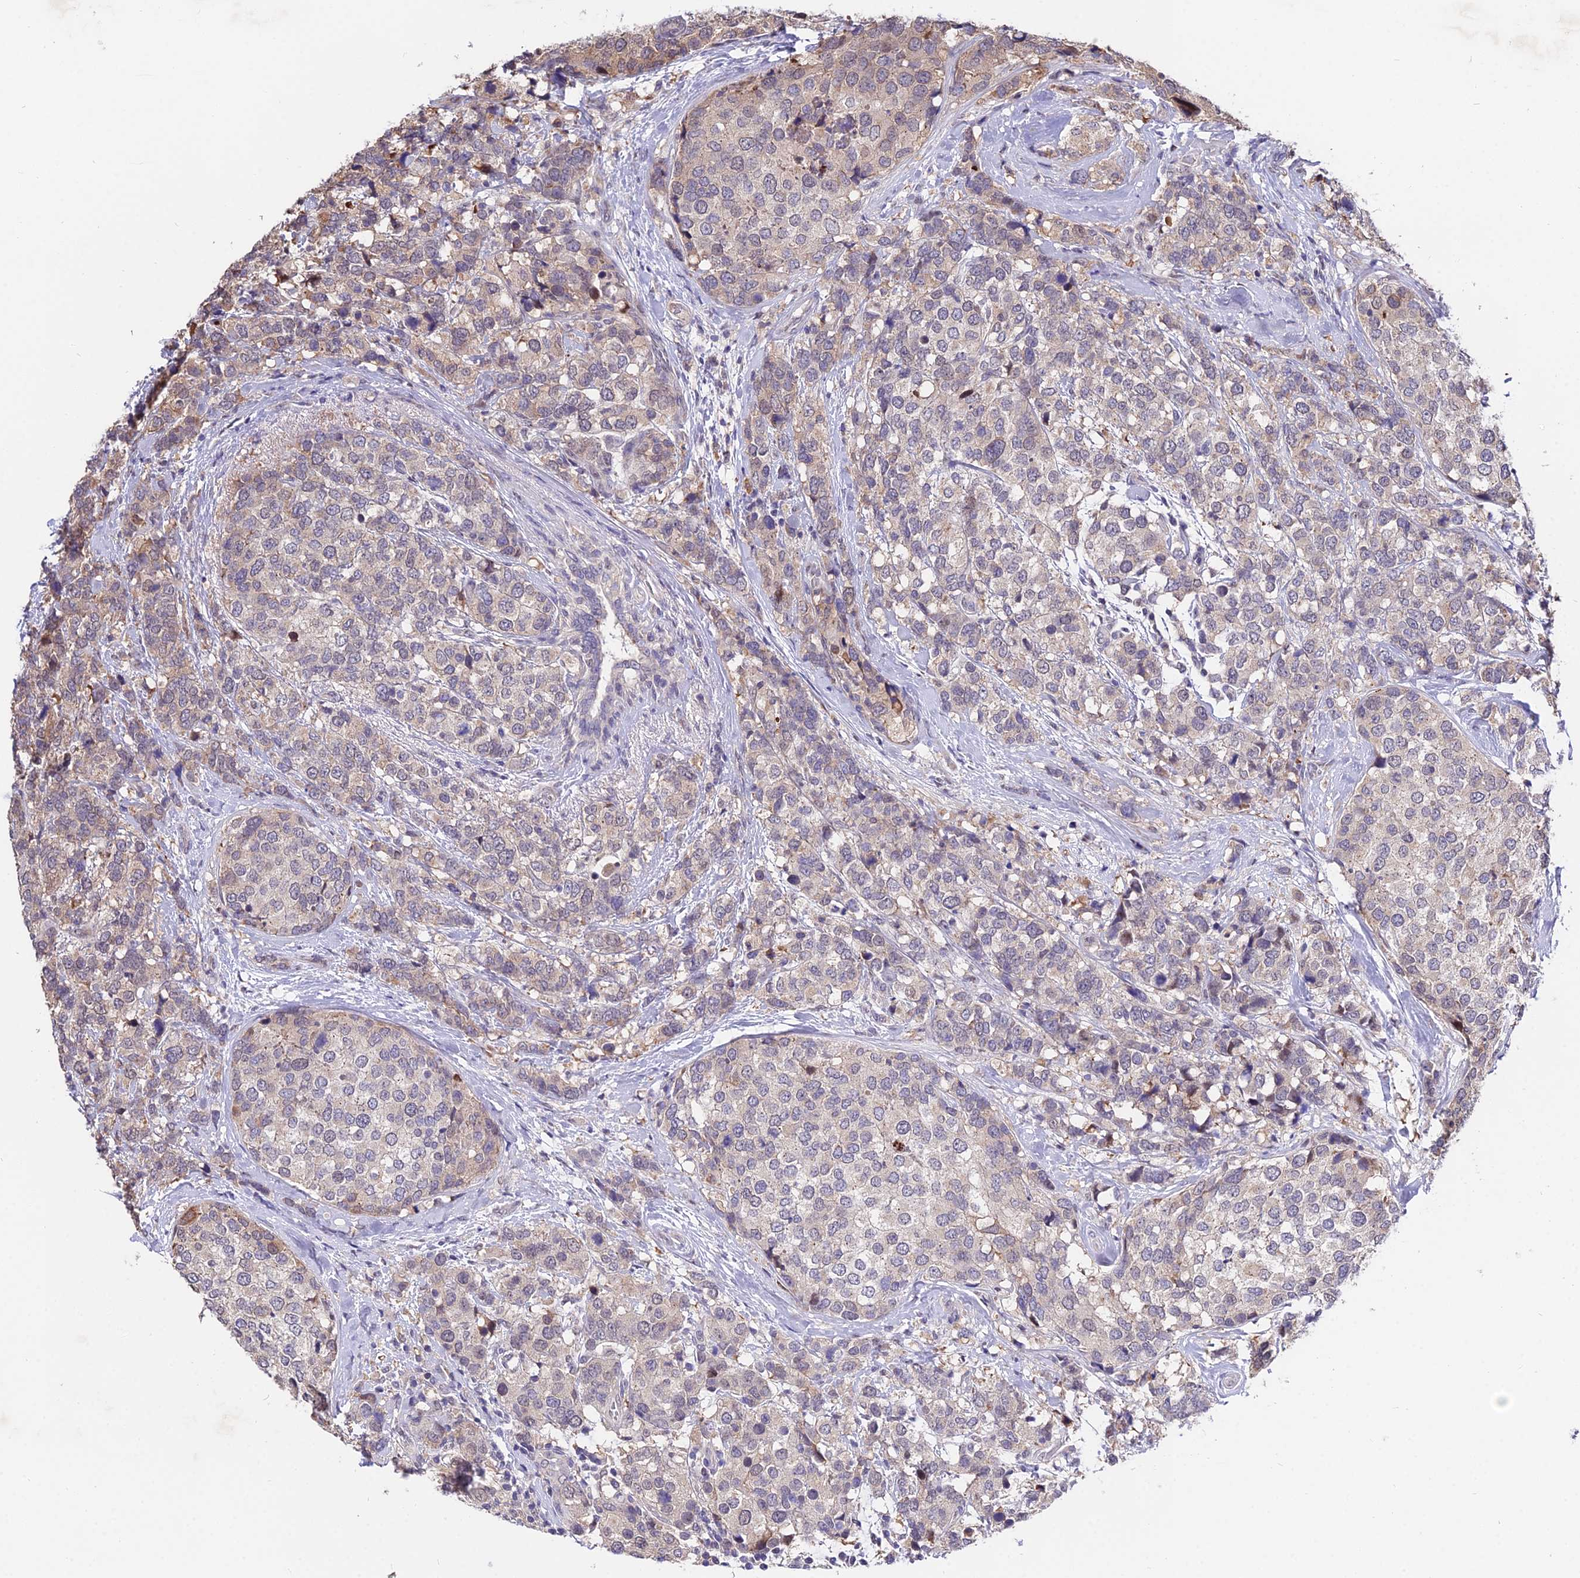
{"staining": {"intensity": "weak", "quantity": "<25%", "location": "cytoplasmic/membranous"}, "tissue": "breast cancer", "cell_type": "Tumor cells", "image_type": "cancer", "snomed": [{"axis": "morphology", "description": "Lobular carcinoma"}, {"axis": "topography", "description": "Breast"}], "caption": "A photomicrograph of breast cancer (lobular carcinoma) stained for a protein reveals no brown staining in tumor cells. Nuclei are stained in blue.", "gene": "INPP4A", "patient": {"sex": "female", "age": 59}}